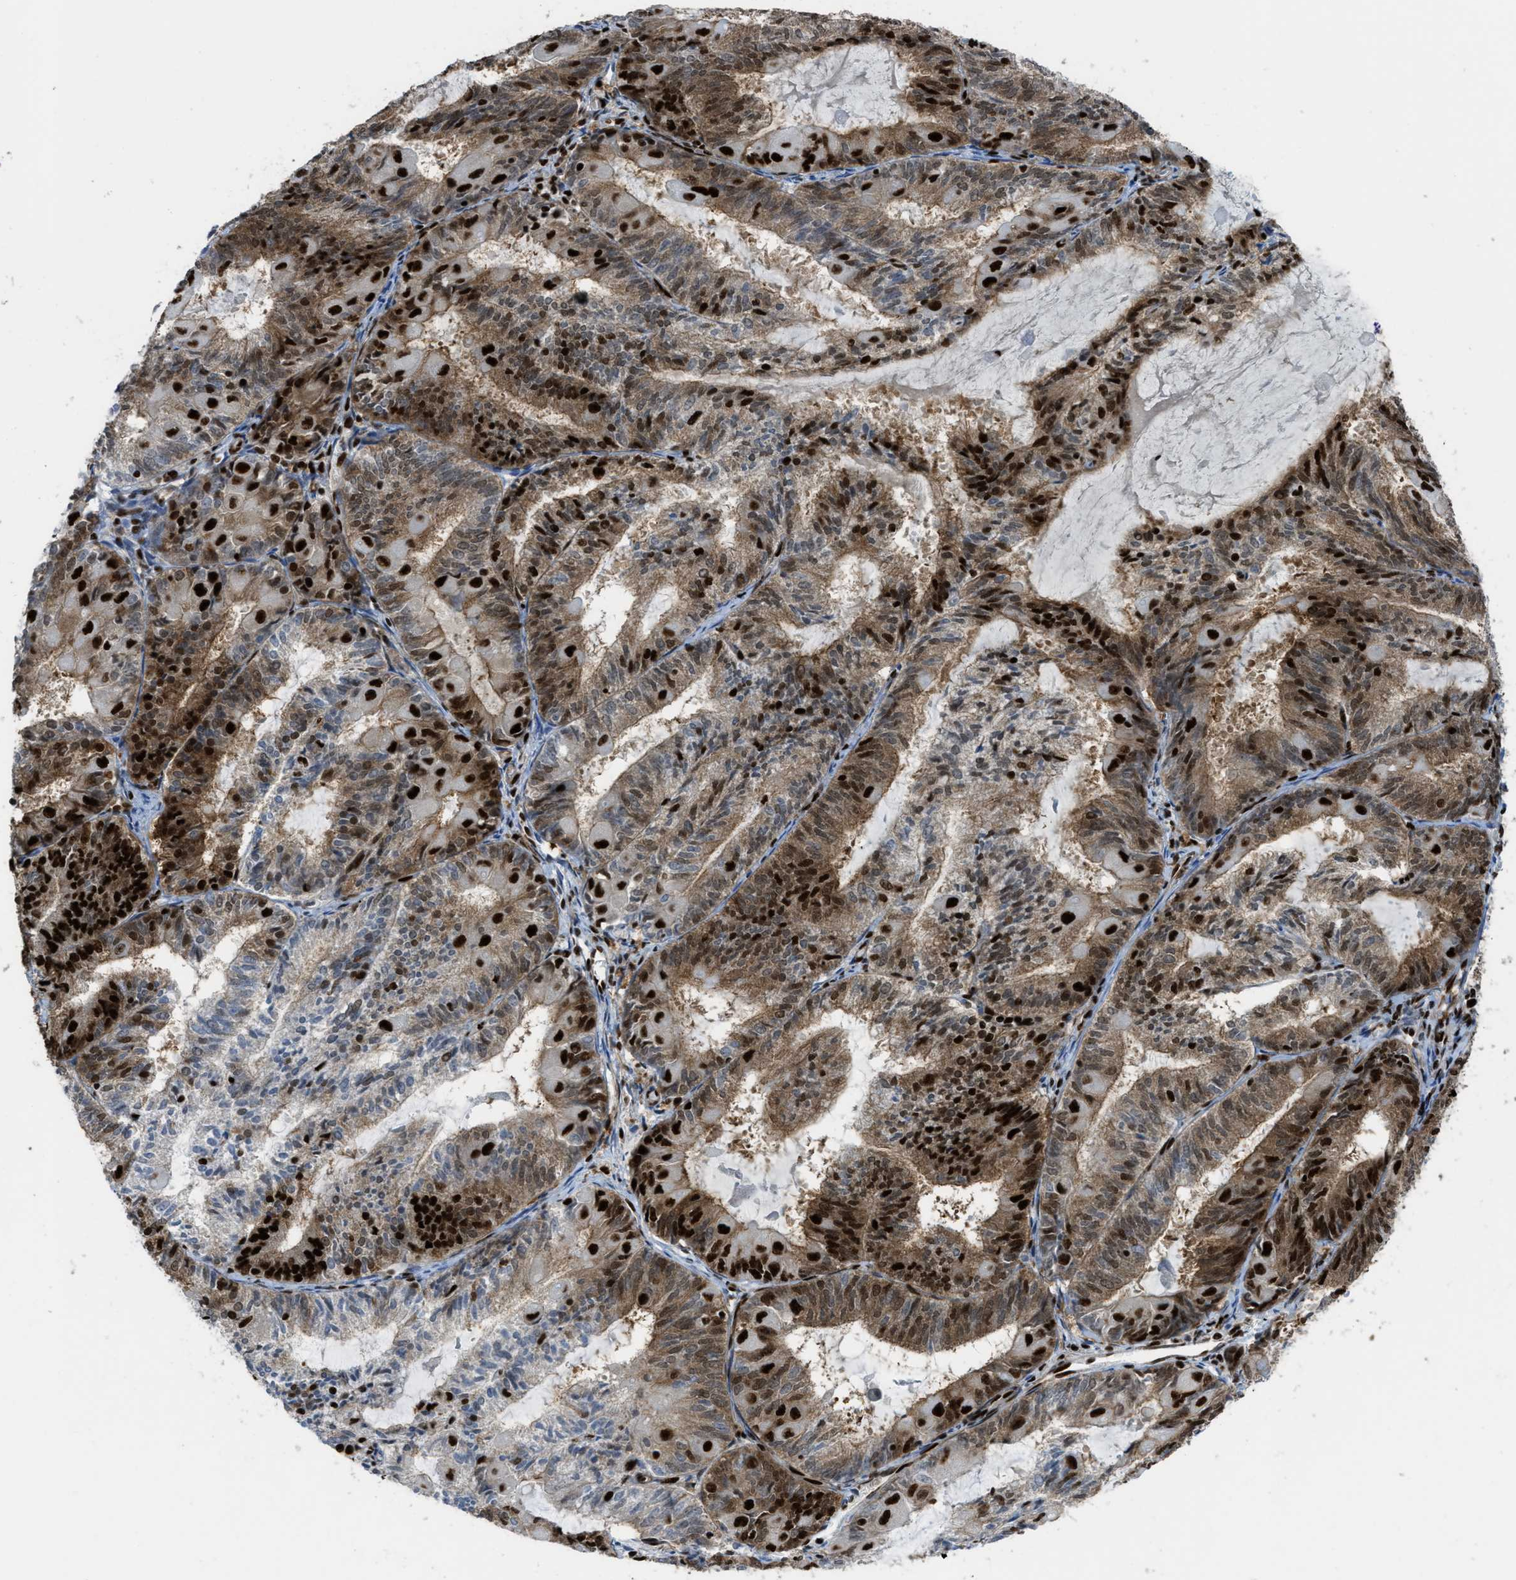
{"staining": {"intensity": "strong", "quantity": ">75%", "location": "cytoplasmic/membranous,nuclear"}, "tissue": "endometrial cancer", "cell_type": "Tumor cells", "image_type": "cancer", "snomed": [{"axis": "morphology", "description": "Adenocarcinoma, NOS"}, {"axis": "topography", "description": "Endometrium"}], "caption": "Immunohistochemical staining of endometrial cancer (adenocarcinoma) reveals high levels of strong cytoplasmic/membranous and nuclear protein positivity in about >75% of tumor cells.", "gene": "ZNF207", "patient": {"sex": "female", "age": 81}}